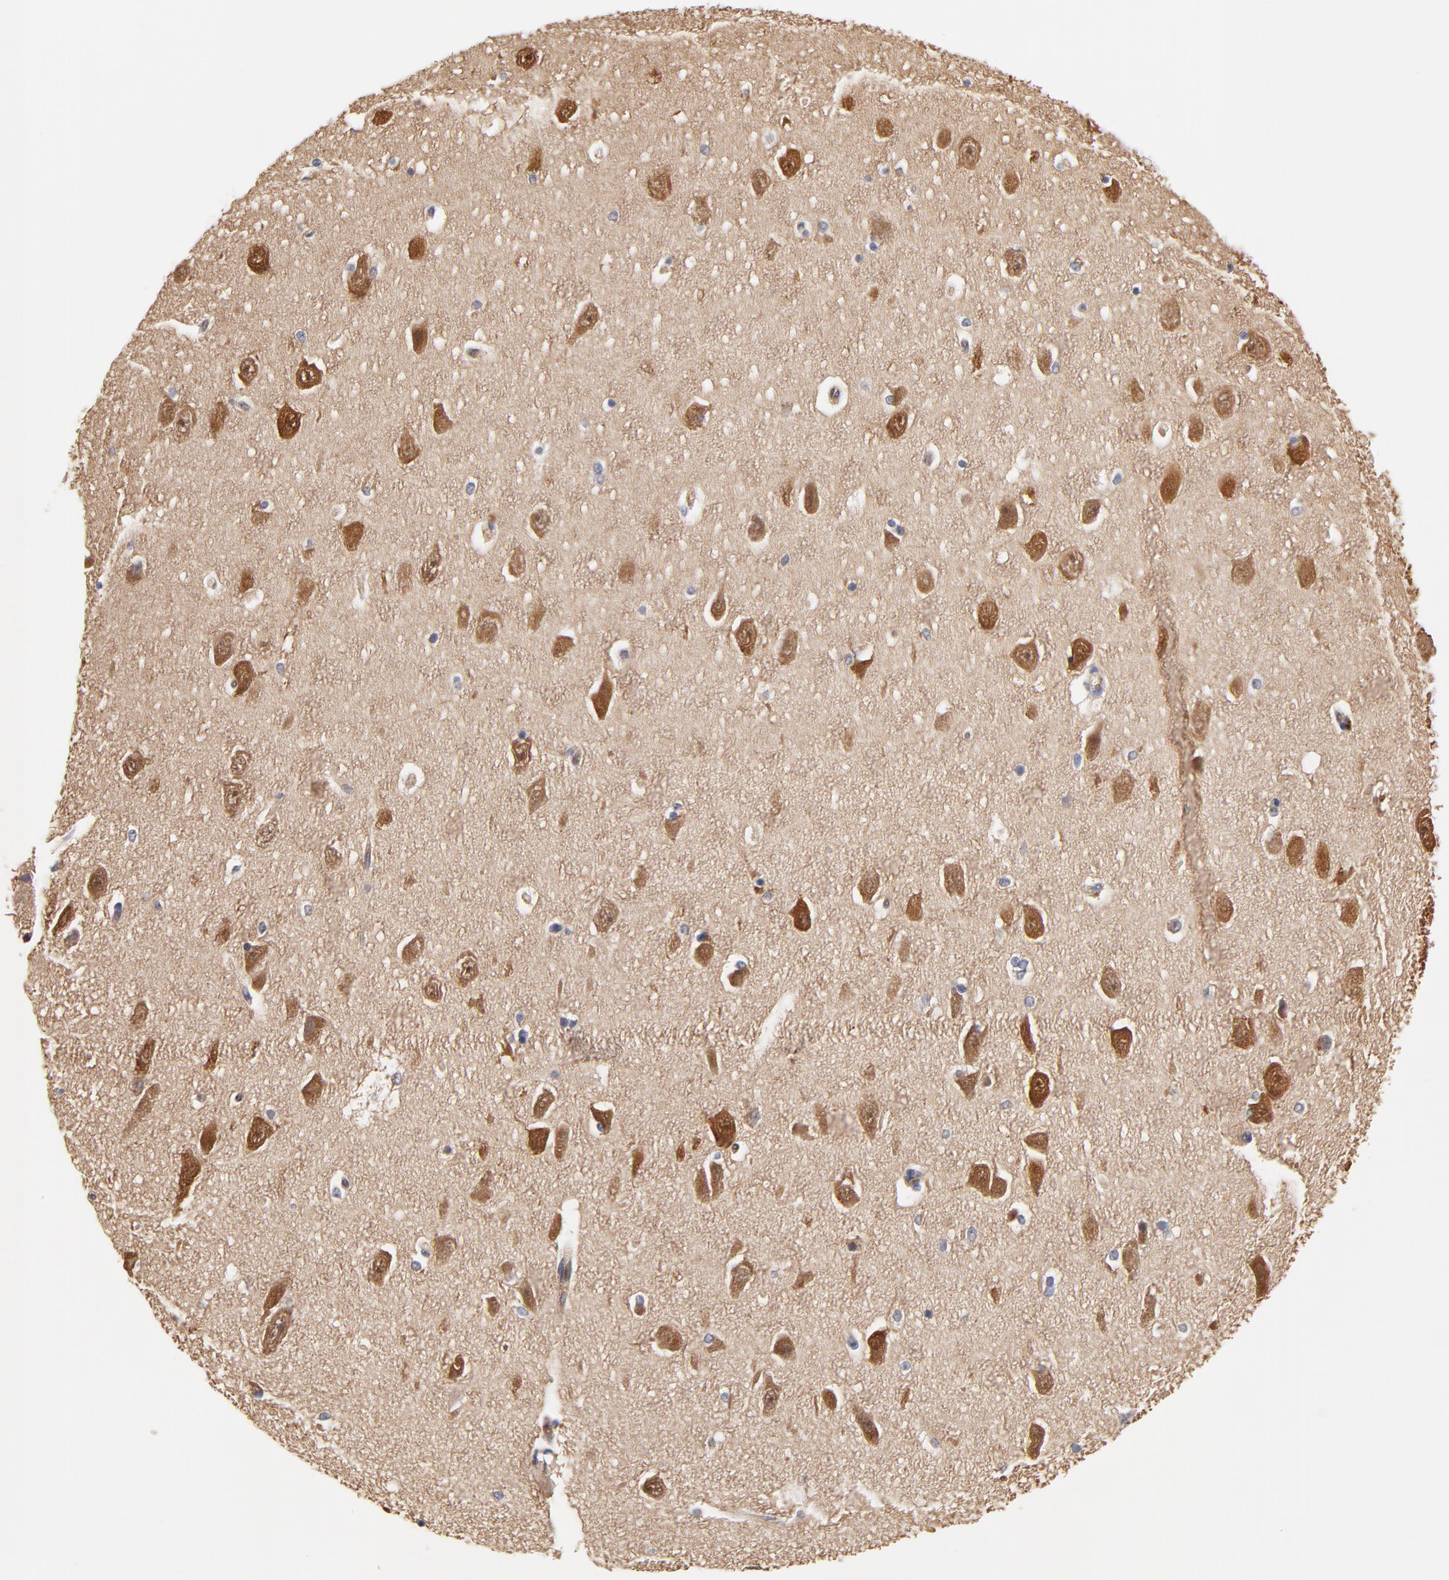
{"staining": {"intensity": "negative", "quantity": "none", "location": "none"}, "tissue": "hippocampus", "cell_type": "Glial cells", "image_type": "normal", "snomed": [{"axis": "morphology", "description": "Normal tissue, NOS"}, {"axis": "topography", "description": "Hippocampus"}], "caption": "Human hippocampus stained for a protein using immunohistochemistry (IHC) demonstrates no positivity in glial cells.", "gene": "FBXL2", "patient": {"sex": "female", "age": 54}}